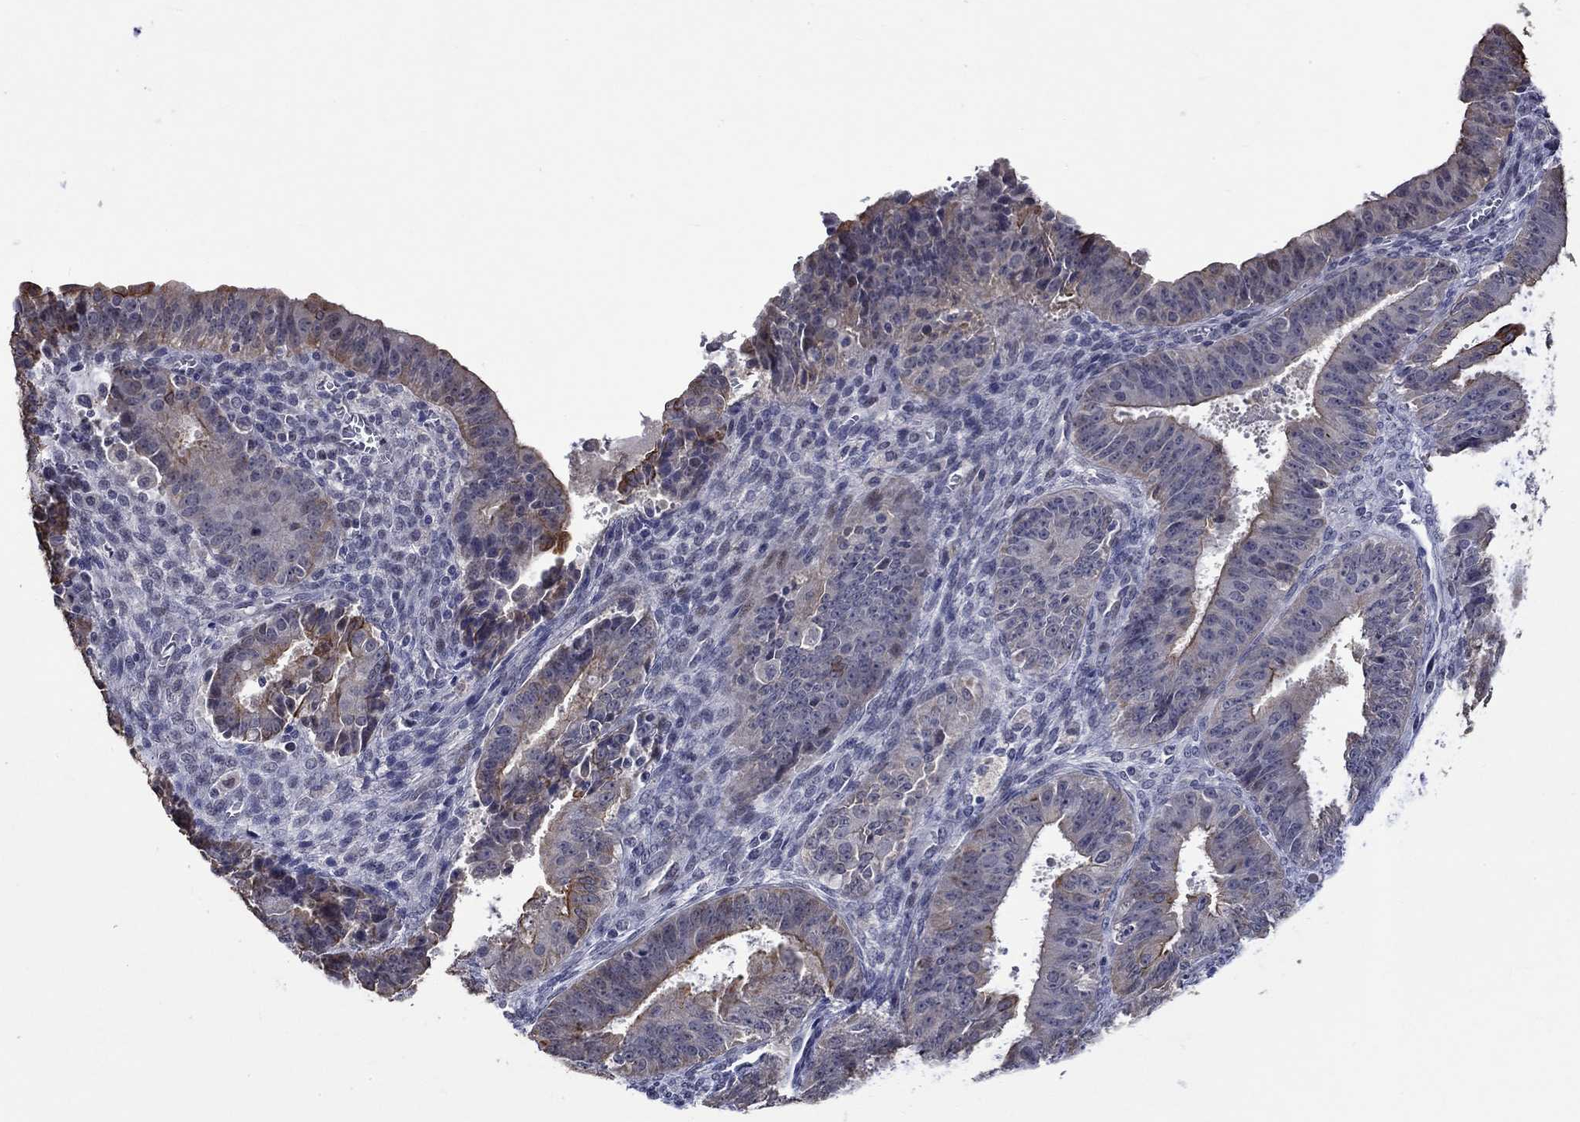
{"staining": {"intensity": "strong", "quantity": "<25%", "location": "cytoplasmic/membranous"}, "tissue": "ovarian cancer", "cell_type": "Tumor cells", "image_type": "cancer", "snomed": [{"axis": "morphology", "description": "Carcinoma, endometroid"}, {"axis": "topography", "description": "Ovary"}], "caption": "Immunohistochemical staining of ovarian cancer shows medium levels of strong cytoplasmic/membranous protein expression in approximately <25% of tumor cells. The staining is performed using DAB brown chromogen to label protein expression. The nuclei are counter-stained blue using hematoxylin.", "gene": "DDX3Y", "patient": {"sex": "female", "age": 42}}